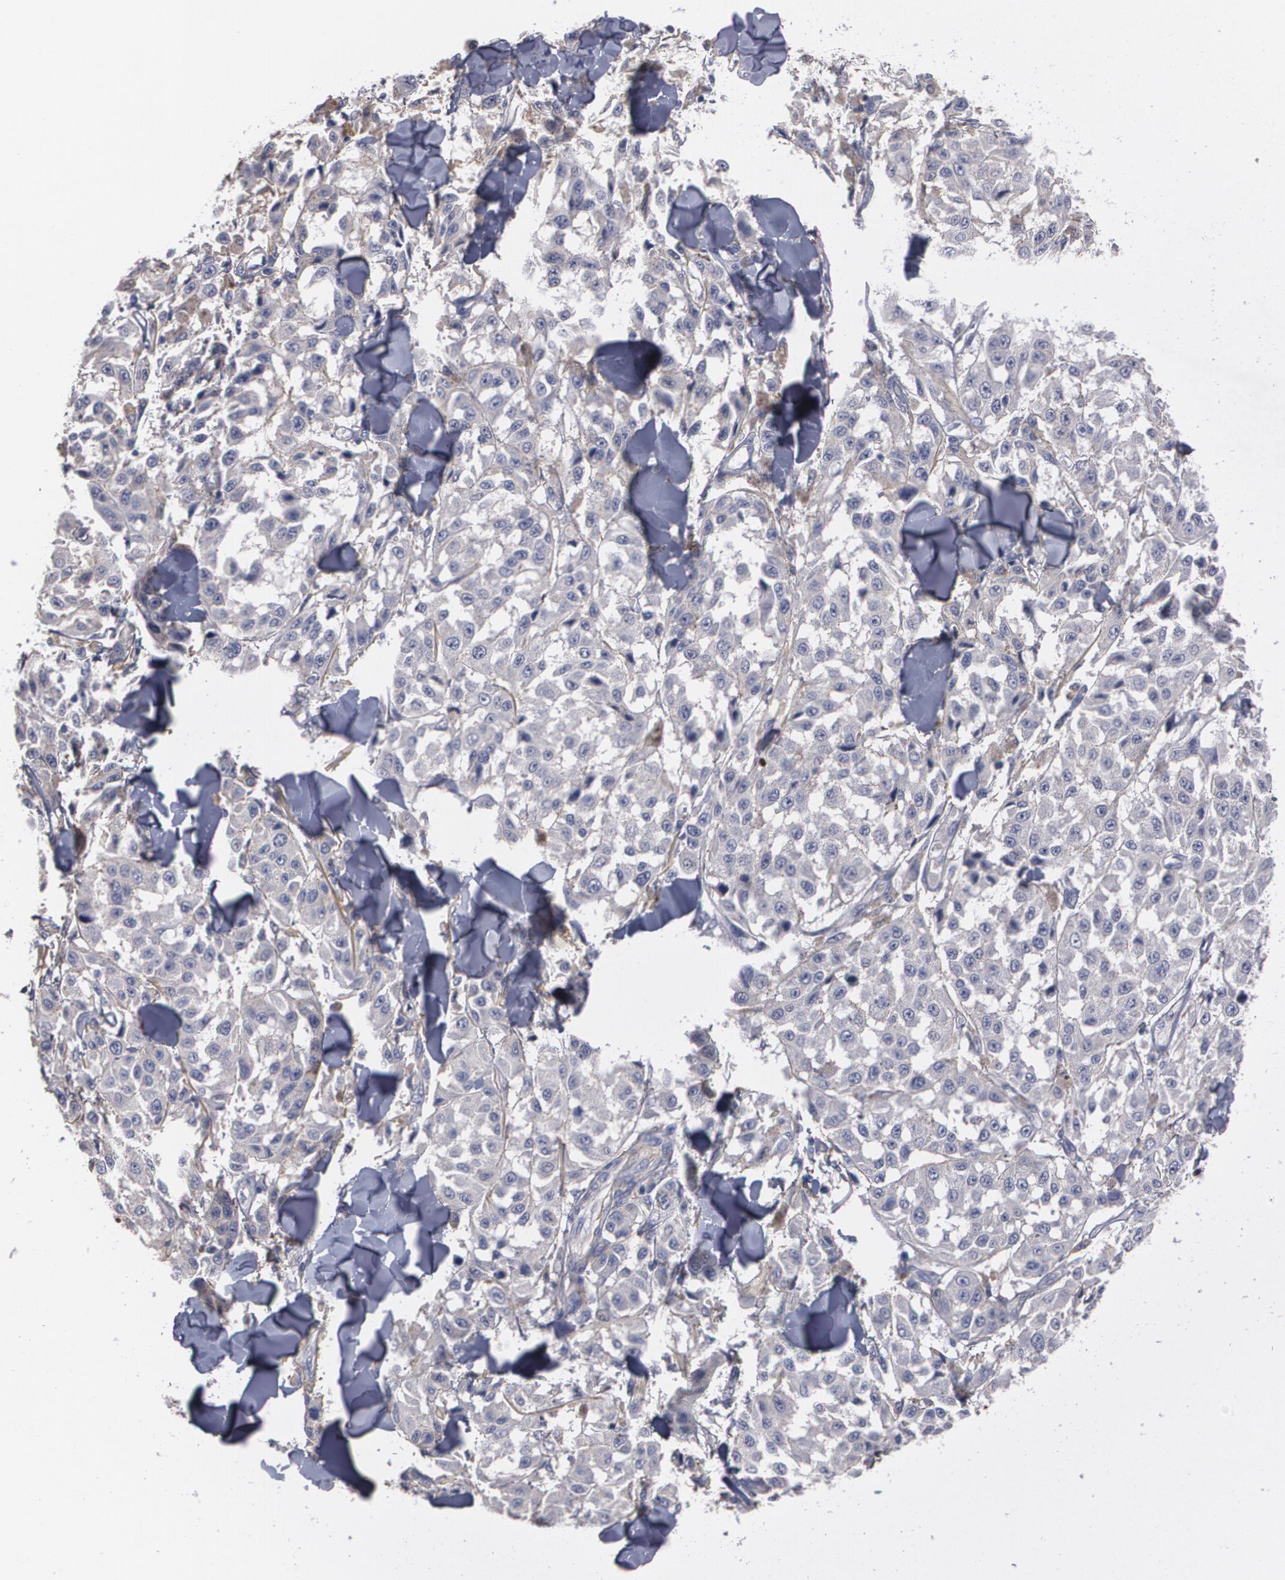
{"staining": {"intensity": "negative", "quantity": "none", "location": "none"}, "tissue": "melanoma", "cell_type": "Tumor cells", "image_type": "cancer", "snomed": [{"axis": "morphology", "description": "Malignant melanoma, NOS"}, {"axis": "topography", "description": "Skin"}], "caption": "High magnification brightfield microscopy of malignant melanoma stained with DAB (brown) and counterstained with hematoxylin (blue): tumor cells show no significant positivity. (Brightfield microscopy of DAB immunohistochemistry at high magnification).", "gene": "FBLN1", "patient": {"sex": "female", "age": 64}}